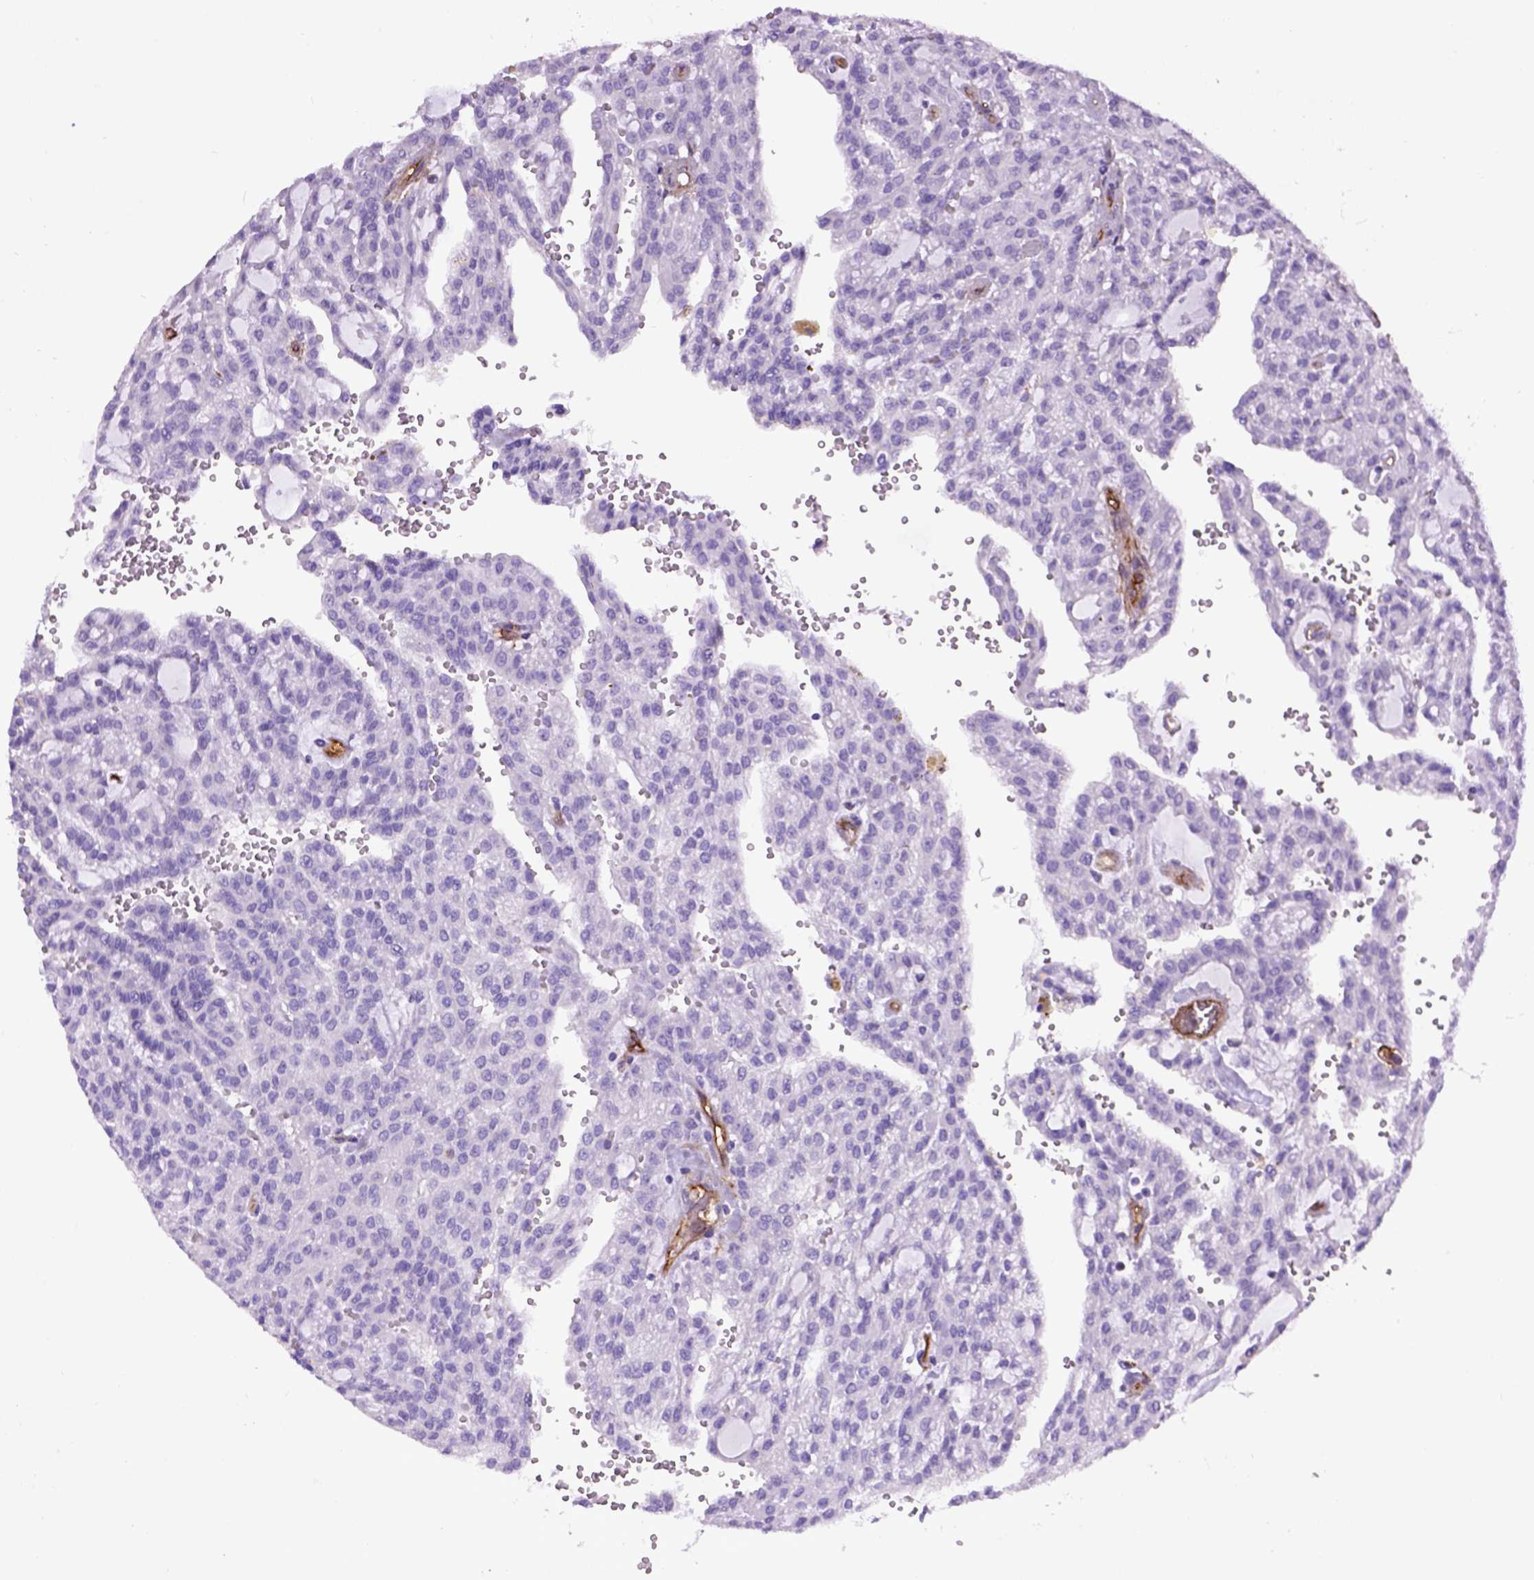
{"staining": {"intensity": "negative", "quantity": "none", "location": "none"}, "tissue": "renal cancer", "cell_type": "Tumor cells", "image_type": "cancer", "snomed": [{"axis": "morphology", "description": "Adenocarcinoma, NOS"}, {"axis": "topography", "description": "Kidney"}], "caption": "High power microscopy histopathology image of an immunohistochemistry (IHC) micrograph of adenocarcinoma (renal), revealing no significant expression in tumor cells.", "gene": "ENG", "patient": {"sex": "male", "age": 63}}